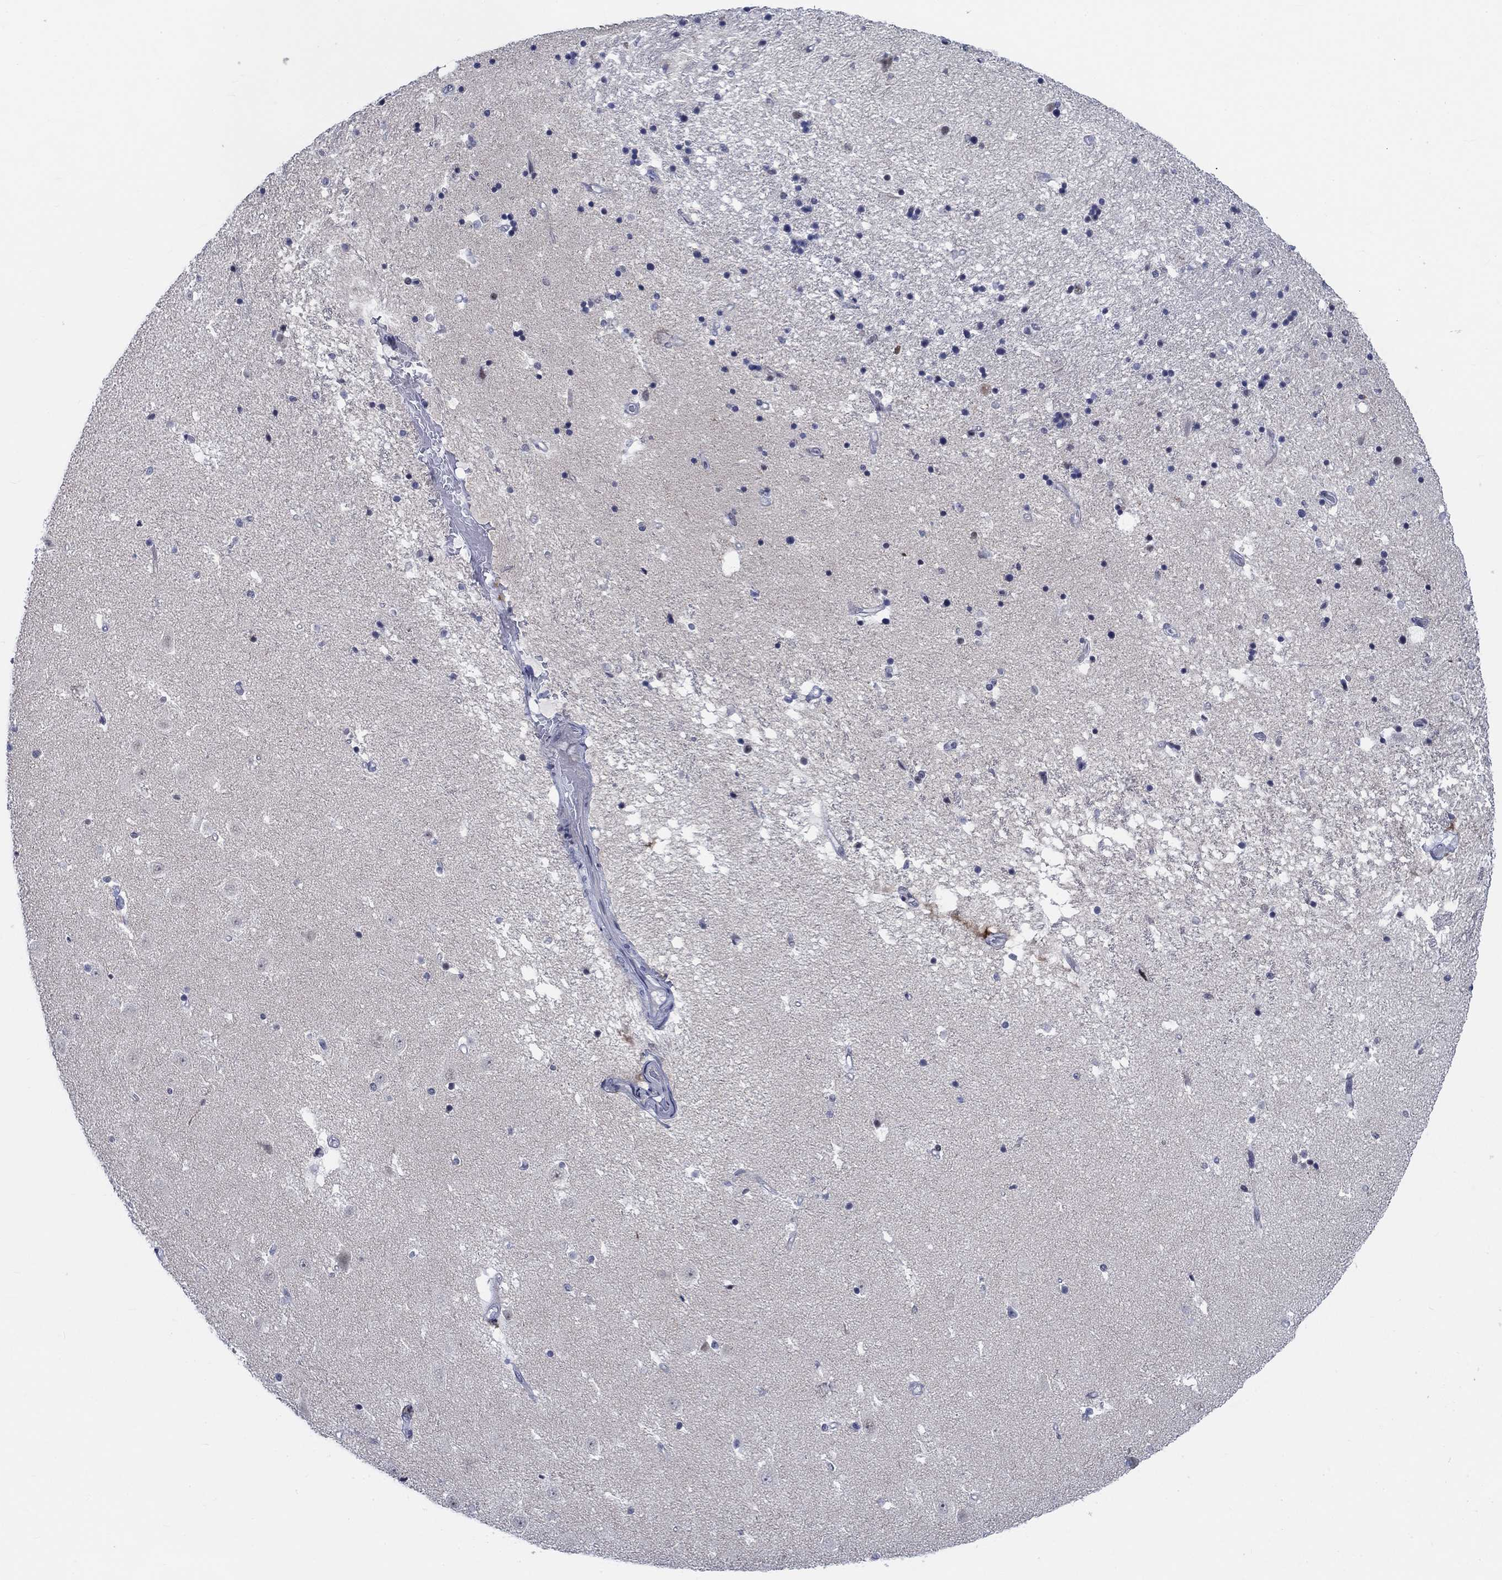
{"staining": {"intensity": "negative", "quantity": "none", "location": "none"}, "tissue": "hippocampus", "cell_type": "Glial cells", "image_type": "normal", "snomed": [{"axis": "morphology", "description": "Normal tissue, NOS"}, {"axis": "topography", "description": "Hippocampus"}], "caption": "Human hippocampus stained for a protein using IHC demonstrates no staining in glial cells.", "gene": "NEU3", "patient": {"sex": "male", "age": 49}}